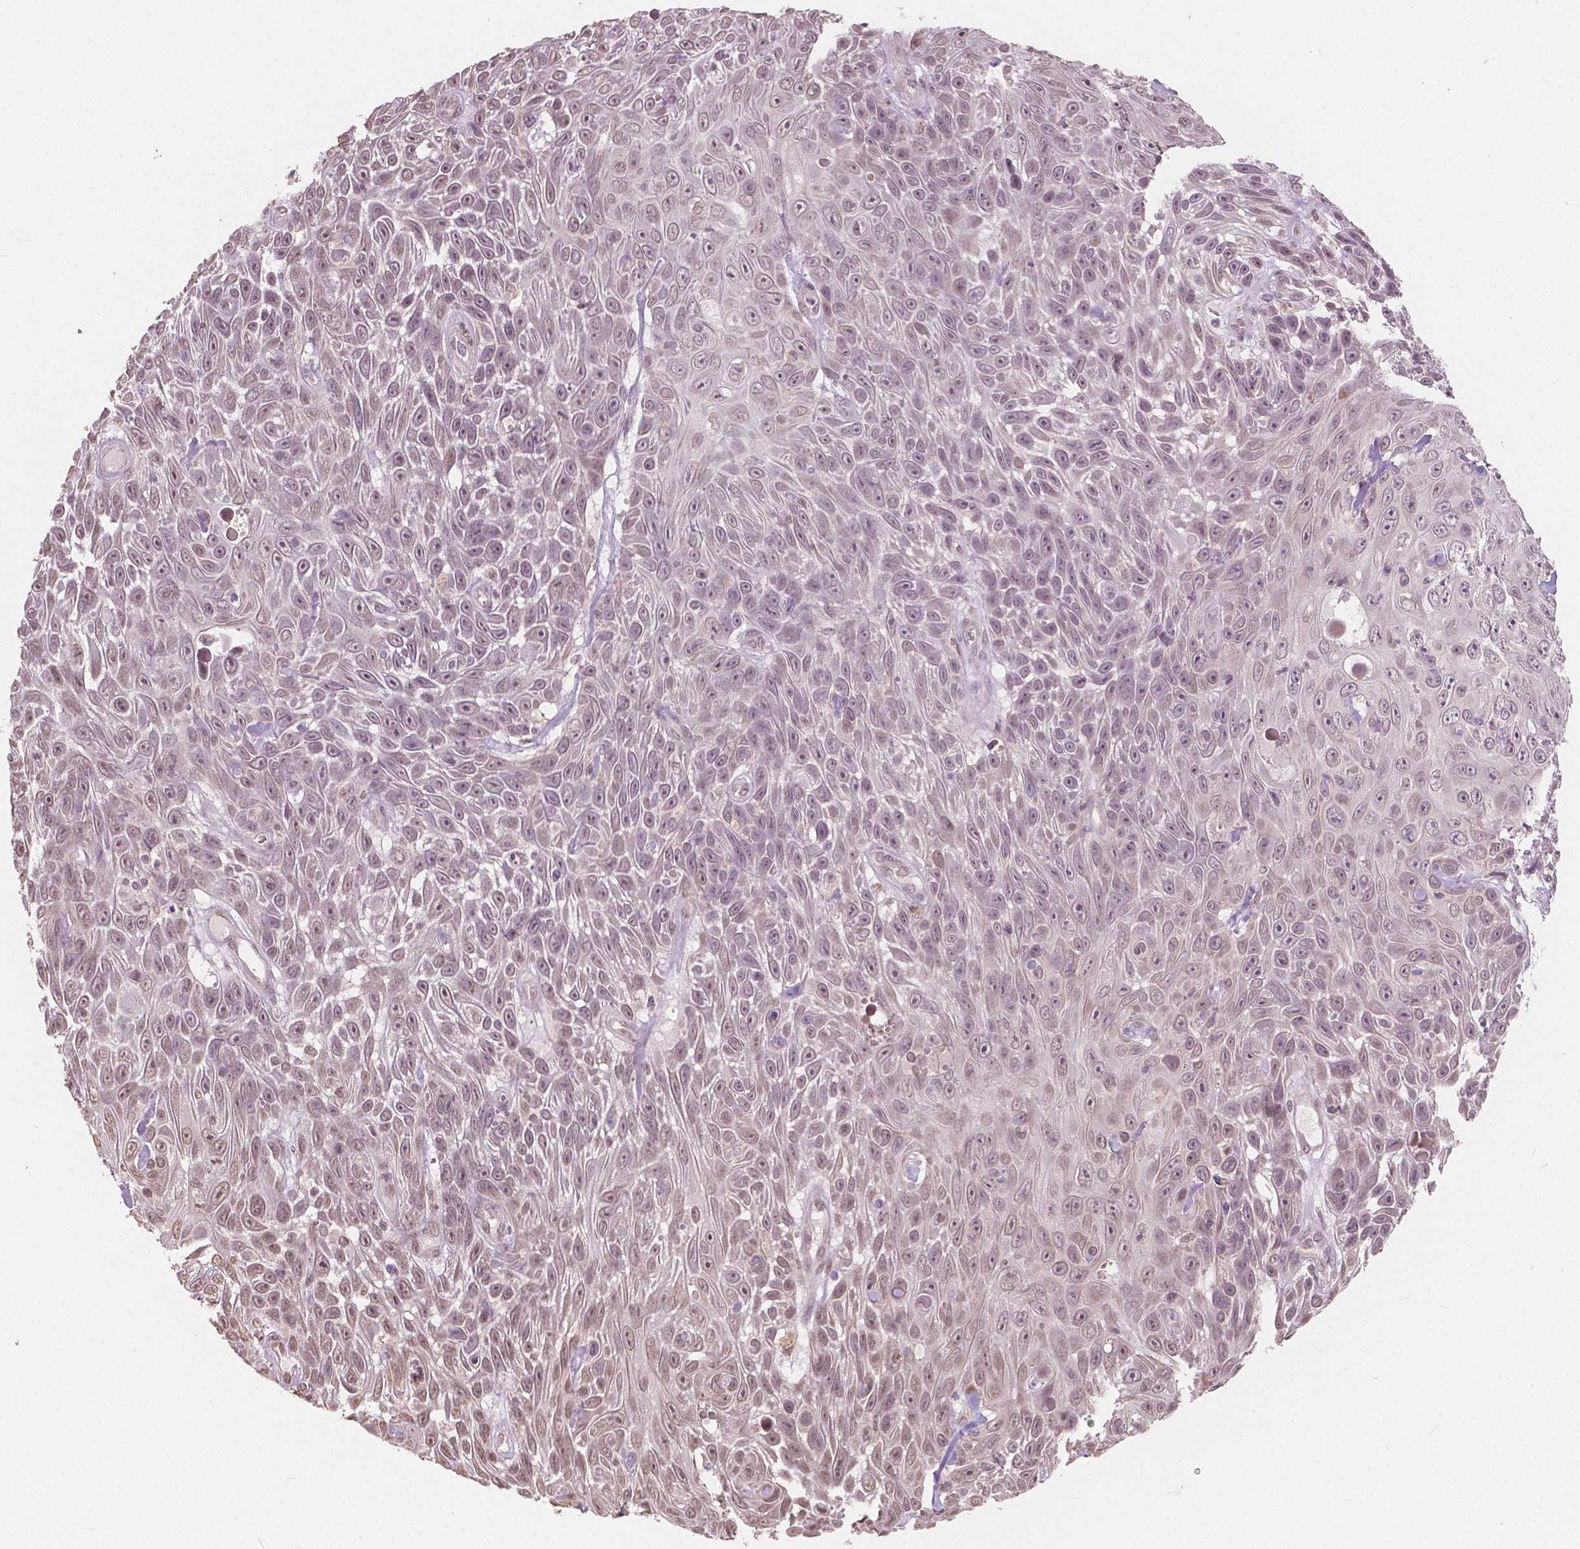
{"staining": {"intensity": "moderate", "quantity": ">75%", "location": "nuclear"}, "tissue": "skin cancer", "cell_type": "Tumor cells", "image_type": "cancer", "snomed": [{"axis": "morphology", "description": "Squamous cell carcinoma, NOS"}, {"axis": "topography", "description": "Skin"}], "caption": "Immunohistochemistry (IHC) micrograph of neoplastic tissue: skin cancer (squamous cell carcinoma) stained using immunohistochemistry (IHC) shows medium levels of moderate protein expression localized specifically in the nuclear of tumor cells, appearing as a nuclear brown color.", "gene": "HOXA10", "patient": {"sex": "male", "age": 82}}